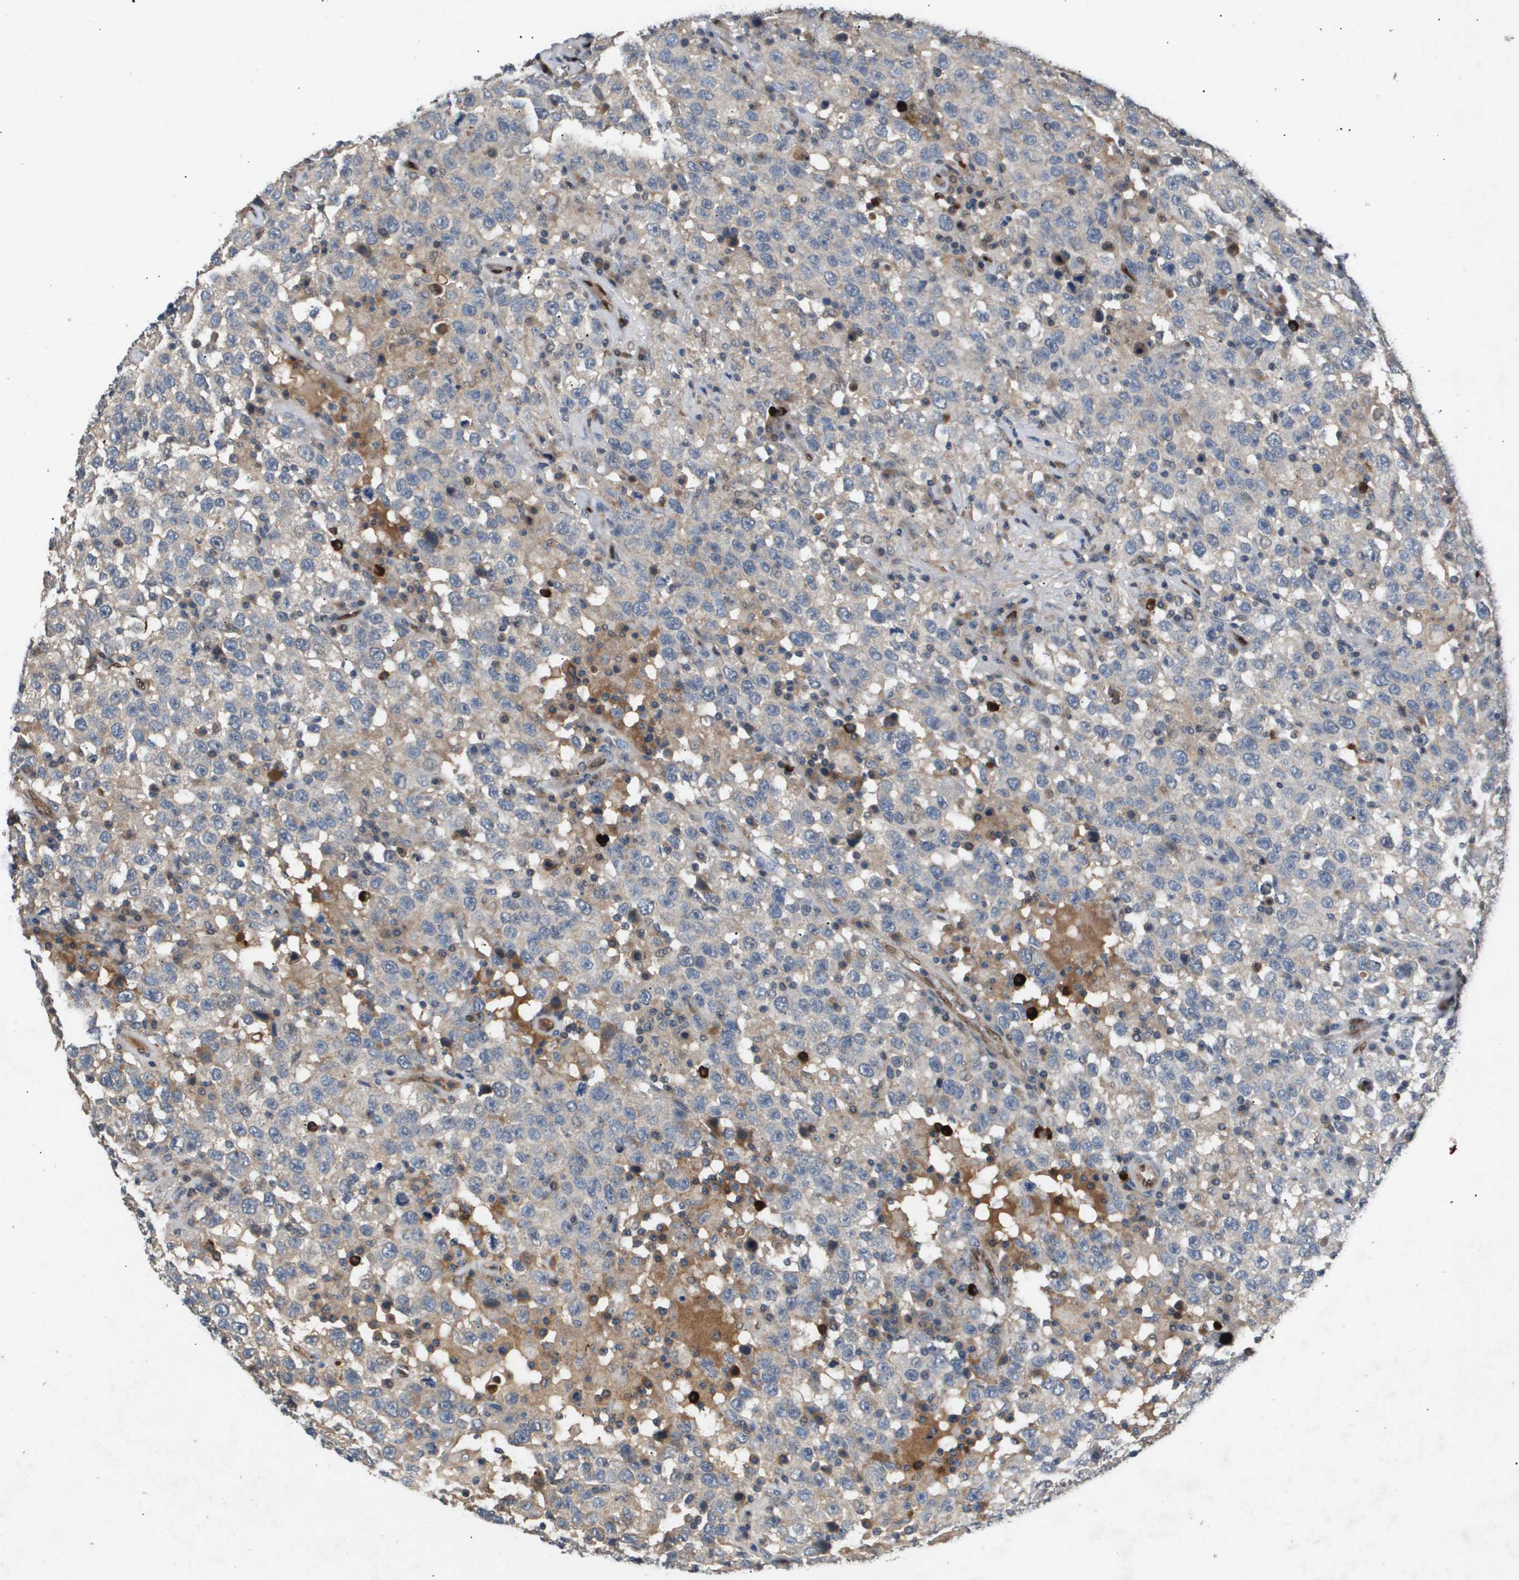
{"staining": {"intensity": "weak", "quantity": ">75%", "location": "cytoplasmic/membranous"}, "tissue": "testis cancer", "cell_type": "Tumor cells", "image_type": "cancer", "snomed": [{"axis": "morphology", "description": "Seminoma, NOS"}, {"axis": "topography", "description": "Testis"}], "caption": "The micrograph shows a brown stain indicating the presence of a protein in the cytoplasmic/membranous of tumor cells in testis cancer. (Stains: DAB in brown, nuclei in blue, Microscopy: brightfield microscopy at high magnification).", "gene": "ERG", "patient": {"sex": "male", "age": 41}}